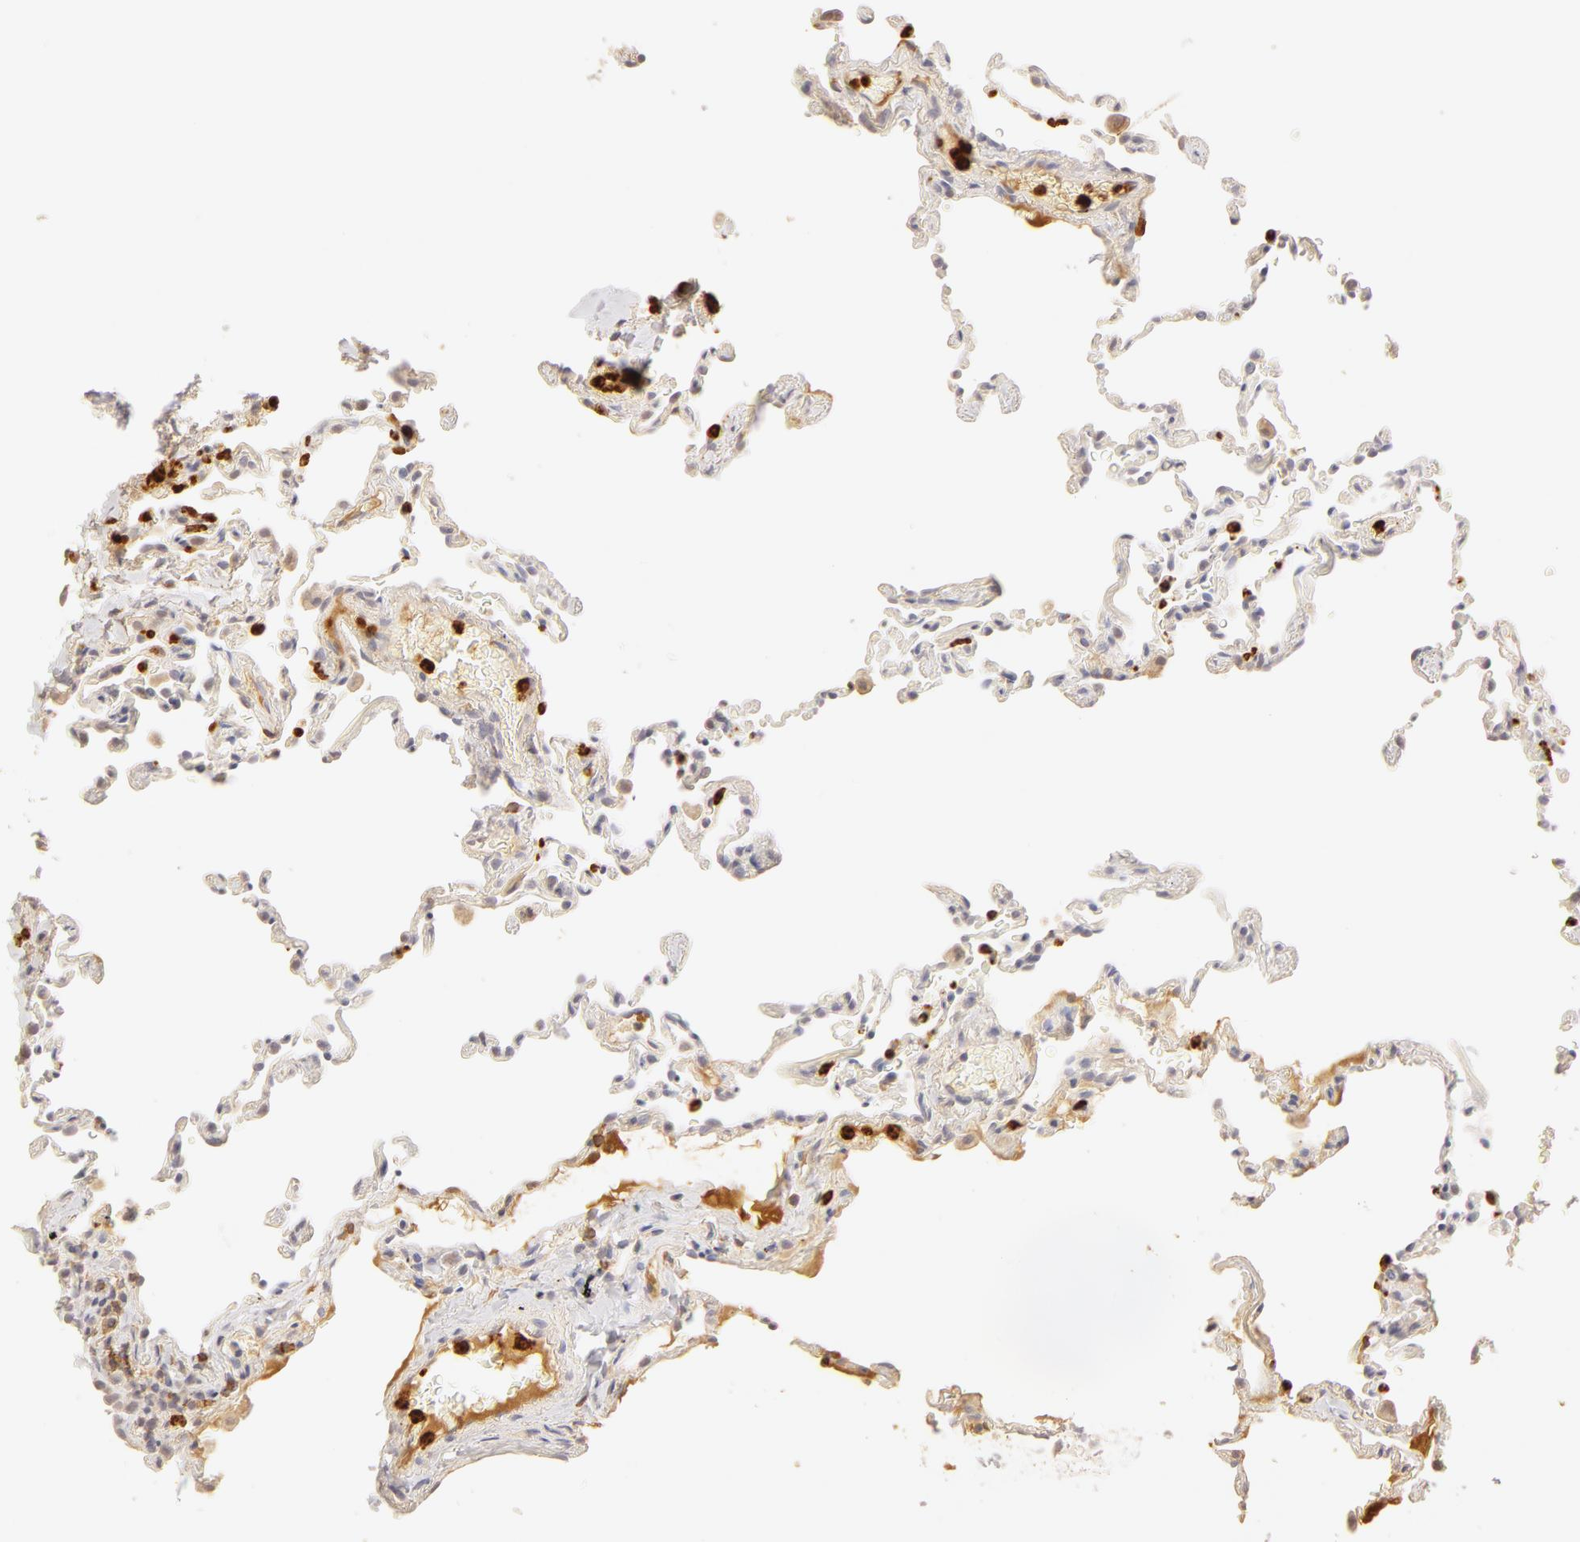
{"staining": {"intensity": "negative", "quantity": "none", "location": "none"}, "tissue": "lung", "cell_type": "Alveolar cells", "image_type": "normal", "snomed": [{"axis": "morphology", "description": "Normal tissue, NOS"}, {"axis": "topography", "description": "Lung"}], "caption": "Immunohistochemistry (IHC) of unremarkable human lung displays no expression in alveolar cells.", "gene": "C1R", "patient": {"sex": "female", "age": 61}}